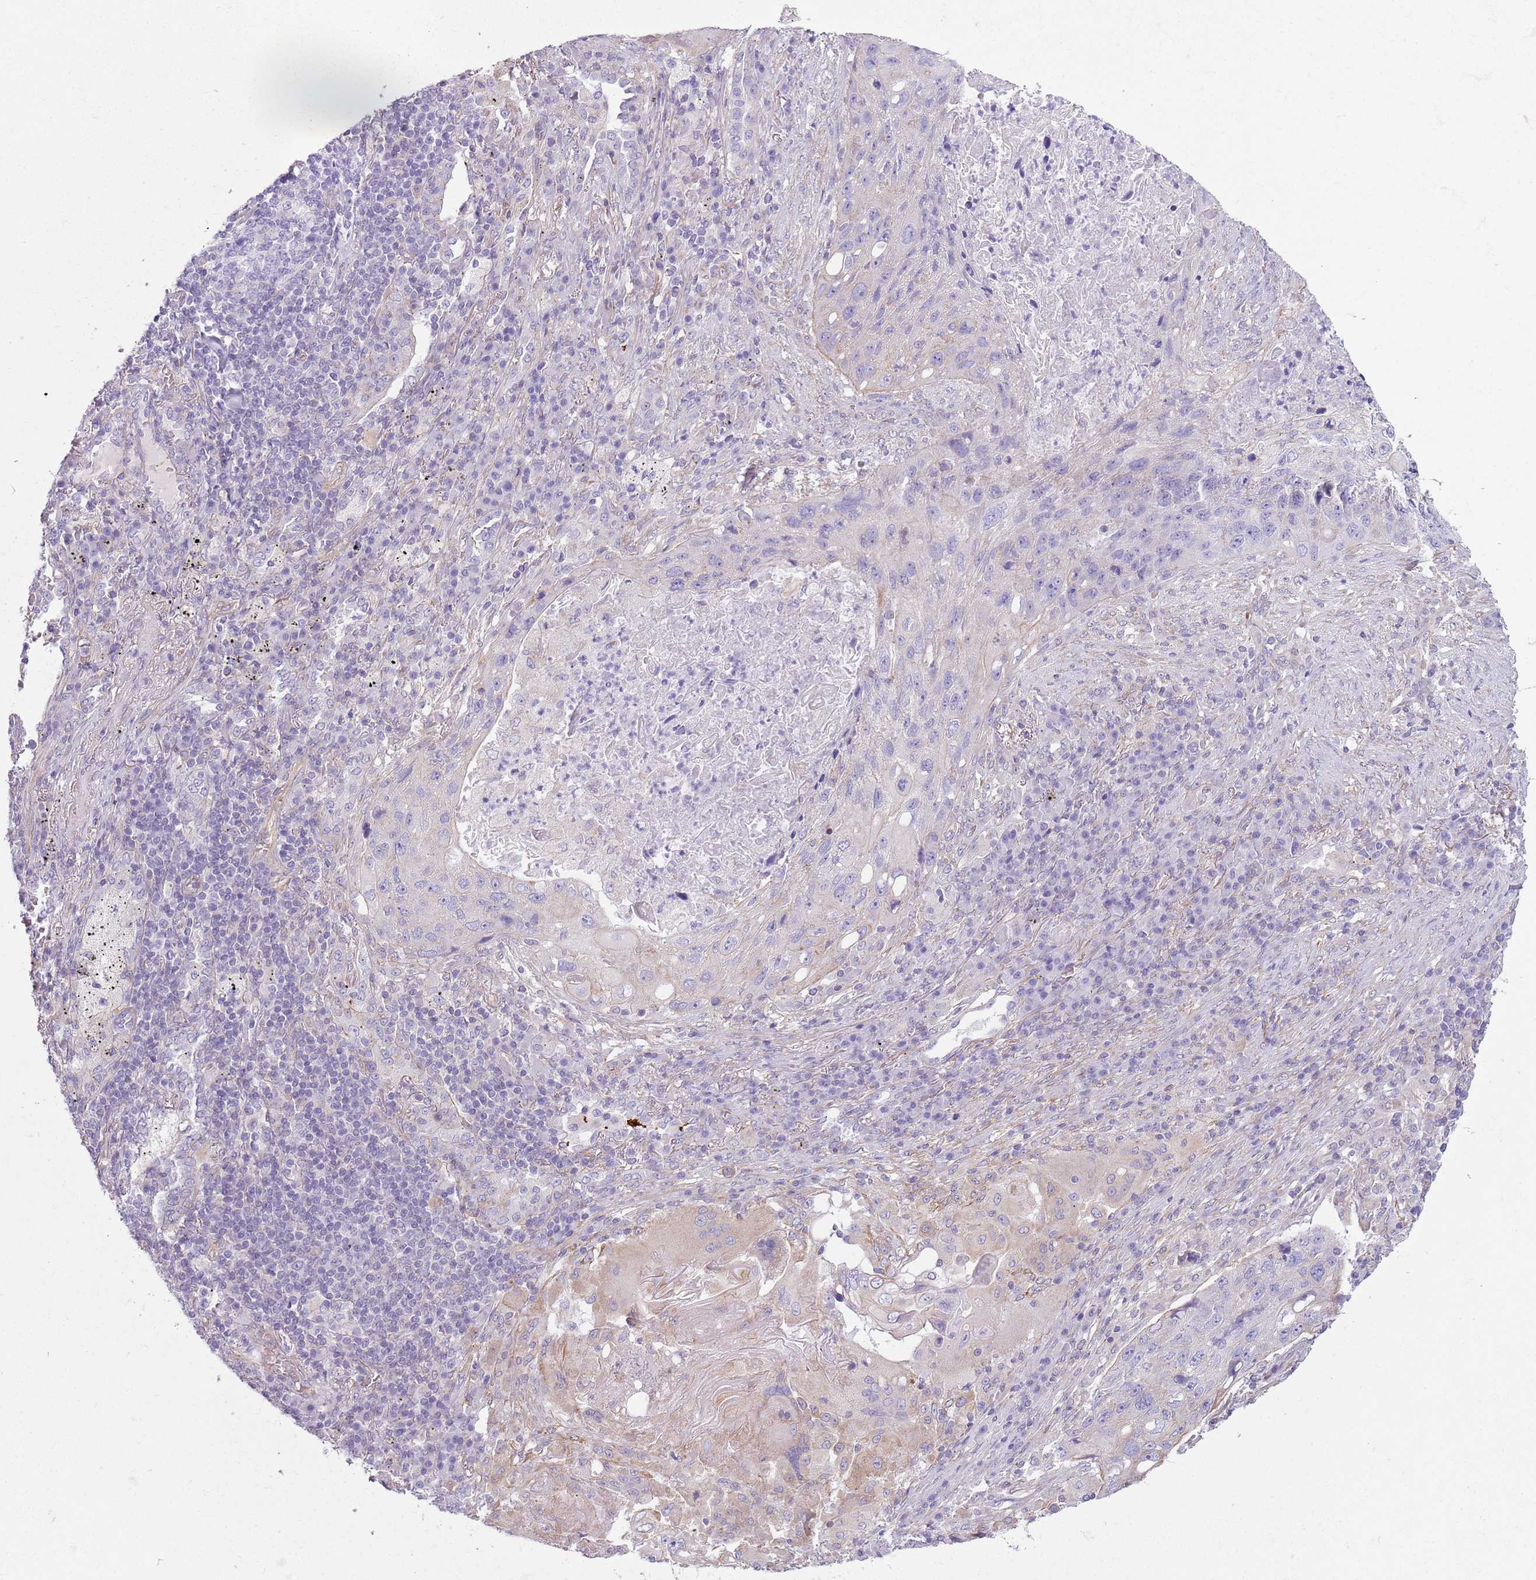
{"staining": {"intensity": "negative", "quantity": "none", "location": "none"}, "tissue": "lung cancer", "cell_type": "Tumor cells", "image_type": "cancer", "snomed": [{"axis": "morphology", "description": "Squamous cell carcinoma, NOS"}, {"axis": "topography", "description": "Lung"}], "caption": "The histopathology image reveals no staining of tumor cells in lung squamous cell carcinoma.", "gene": "RBP3", "patient": {"sex": "female", "age": 63}}